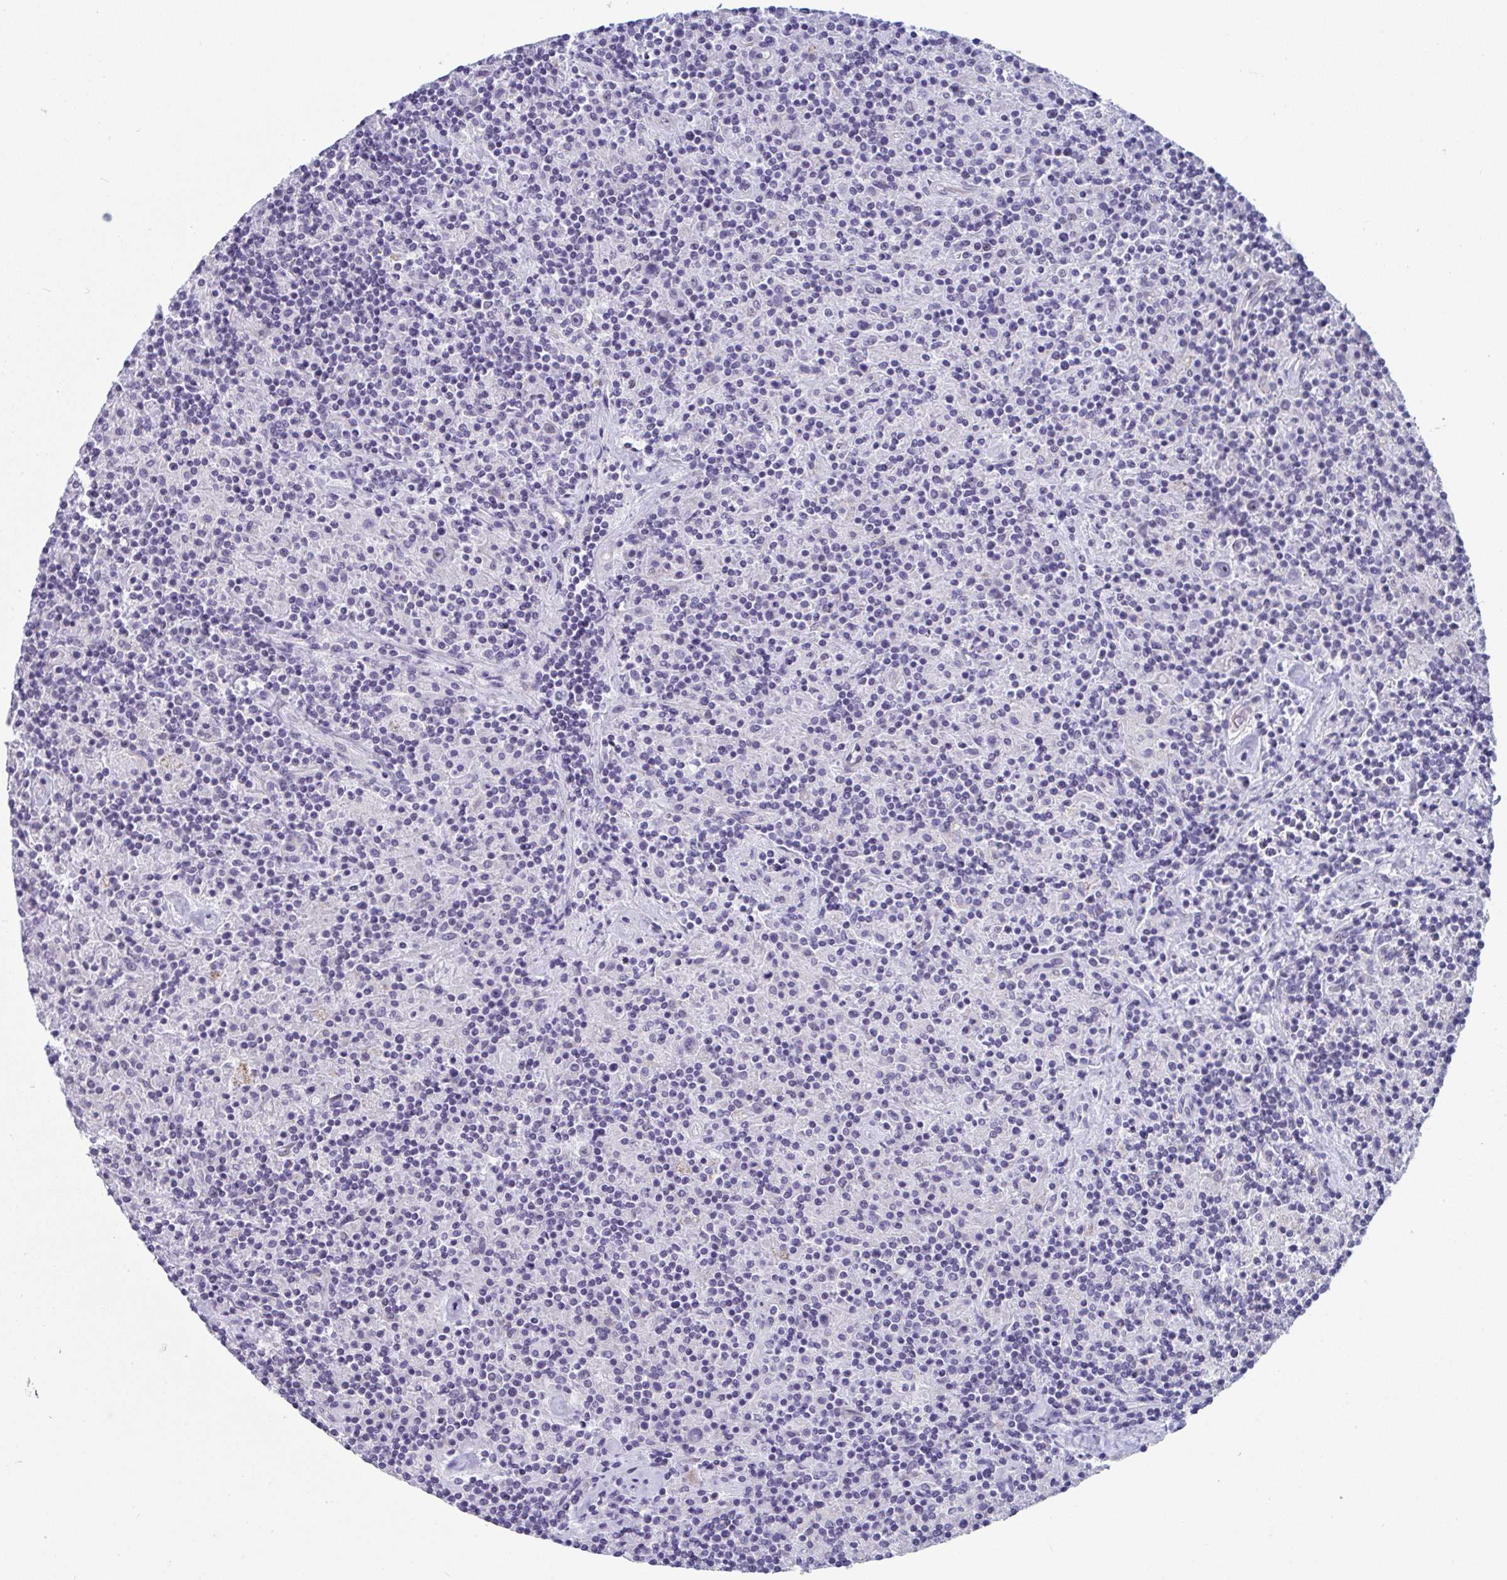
{"staining": {"intensity": "negative", "quantity": "none", "location": "none"}, "tissue": "lymphoma", "cell_type": "Tumor cells", "image_type": "cancer", "snomed": [{"axis": "morphology", "description": "Hodgkin's disease, NOS"}, {"axis": "topography", "description": "Lymph node"}], "caption": "Image shows no protein positivity in tumor cells of Hodgkin's disease tissue.", "gene": "CDK13", "patient": {"sex": "male", "age": 70}}